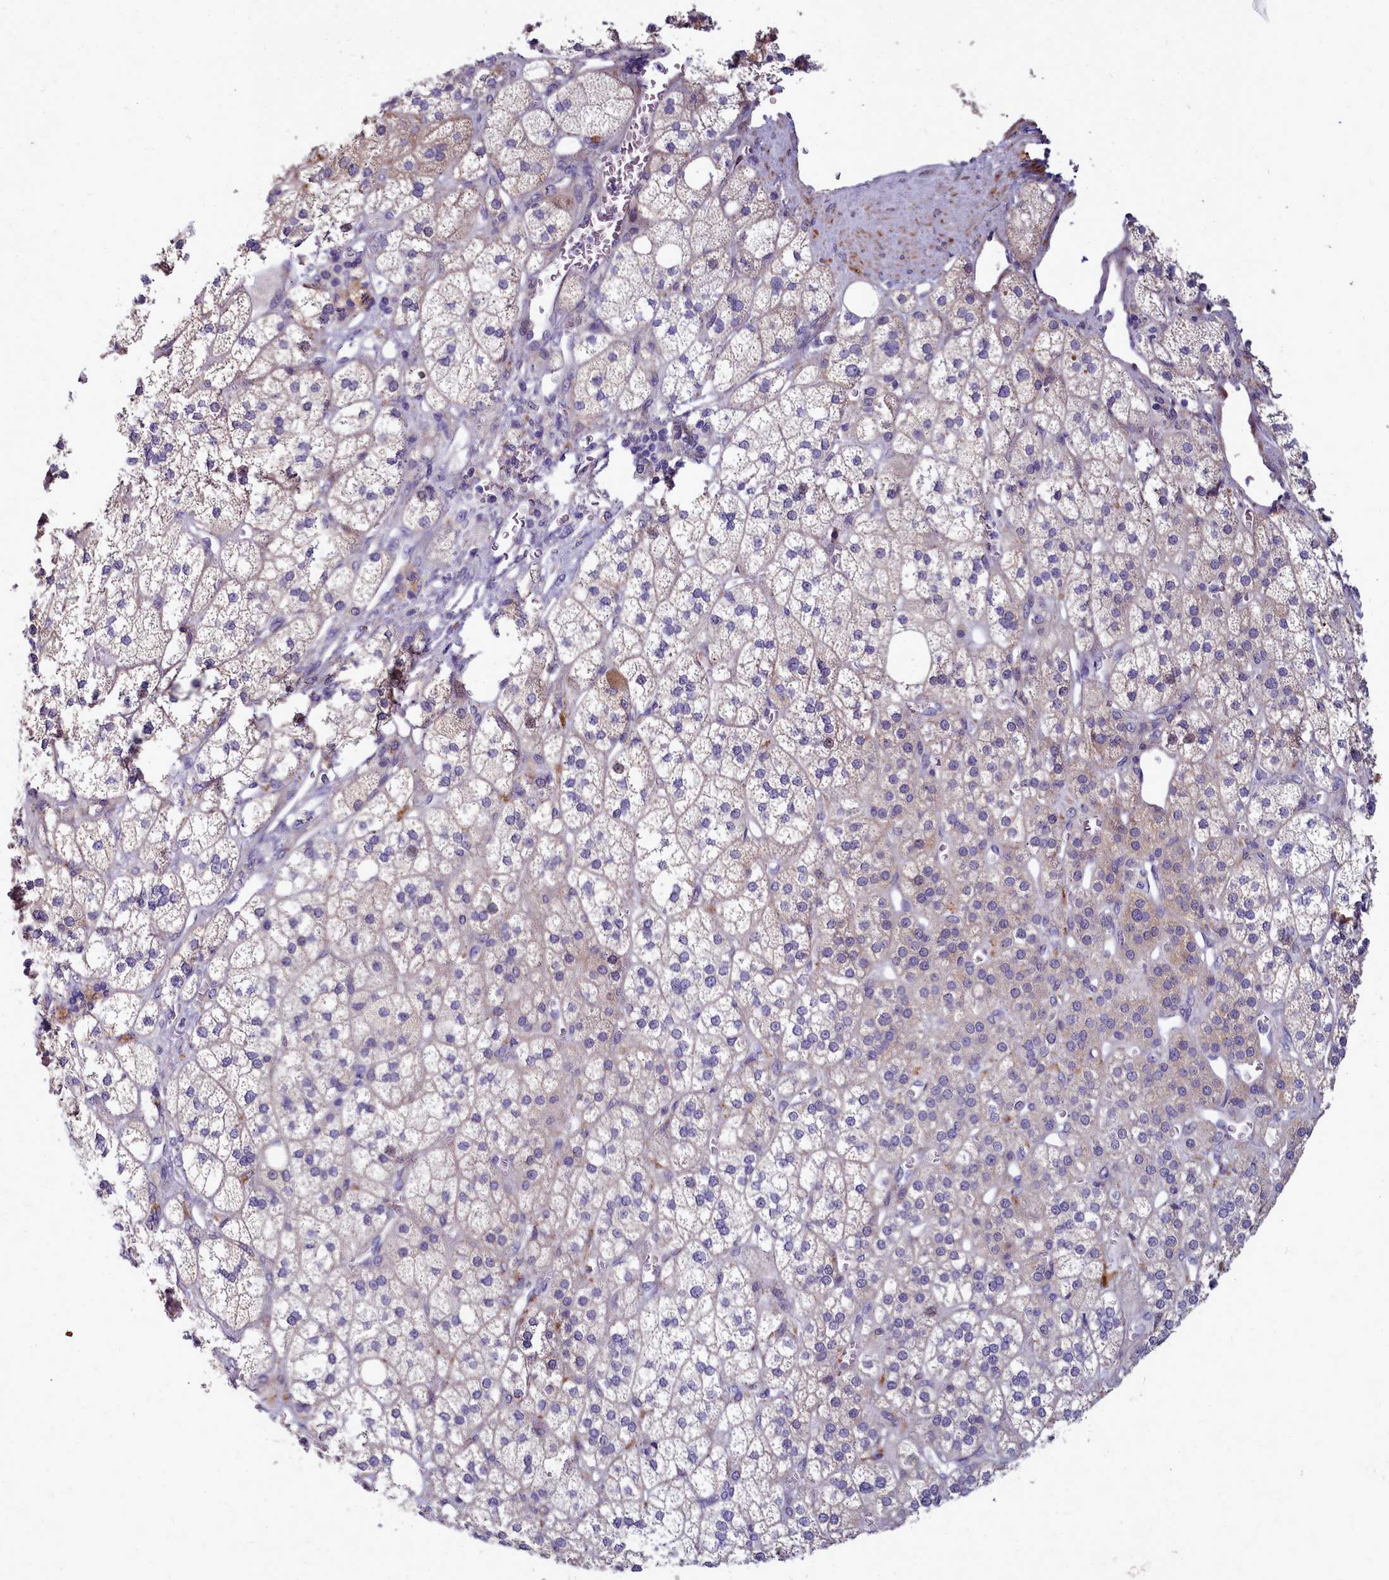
{"staining": {"intensity": "moderate", "quantity": "25%-75%", "location": "cytoplasmic/membranous"}, "tissue": "adrenal gland", "cell_type": "Glandular cells", "image_type": "normal", "snomed": [{"axis": "morphology", "description": "Normal tissue, NOS"}, {"axis": "topography", "description": "Adrenal gland"}], "caption": "Immunohistochemistry (IHC) staining of unremarkable adrenal gland, which demonstrates medium levels of moderate cytoplasmic/membranous expression in about 25%-75% of glandular cells indicating moderate cytoplasmic/membranous protein expression. The staining was performed using DAB (3,3'-diaminobenzidine) (brown) for protein detection and nuclei were counterstained in hematoxylin (blue).", "gene": "SMPD4", "patient": {"sex": "male", "age": 61}}